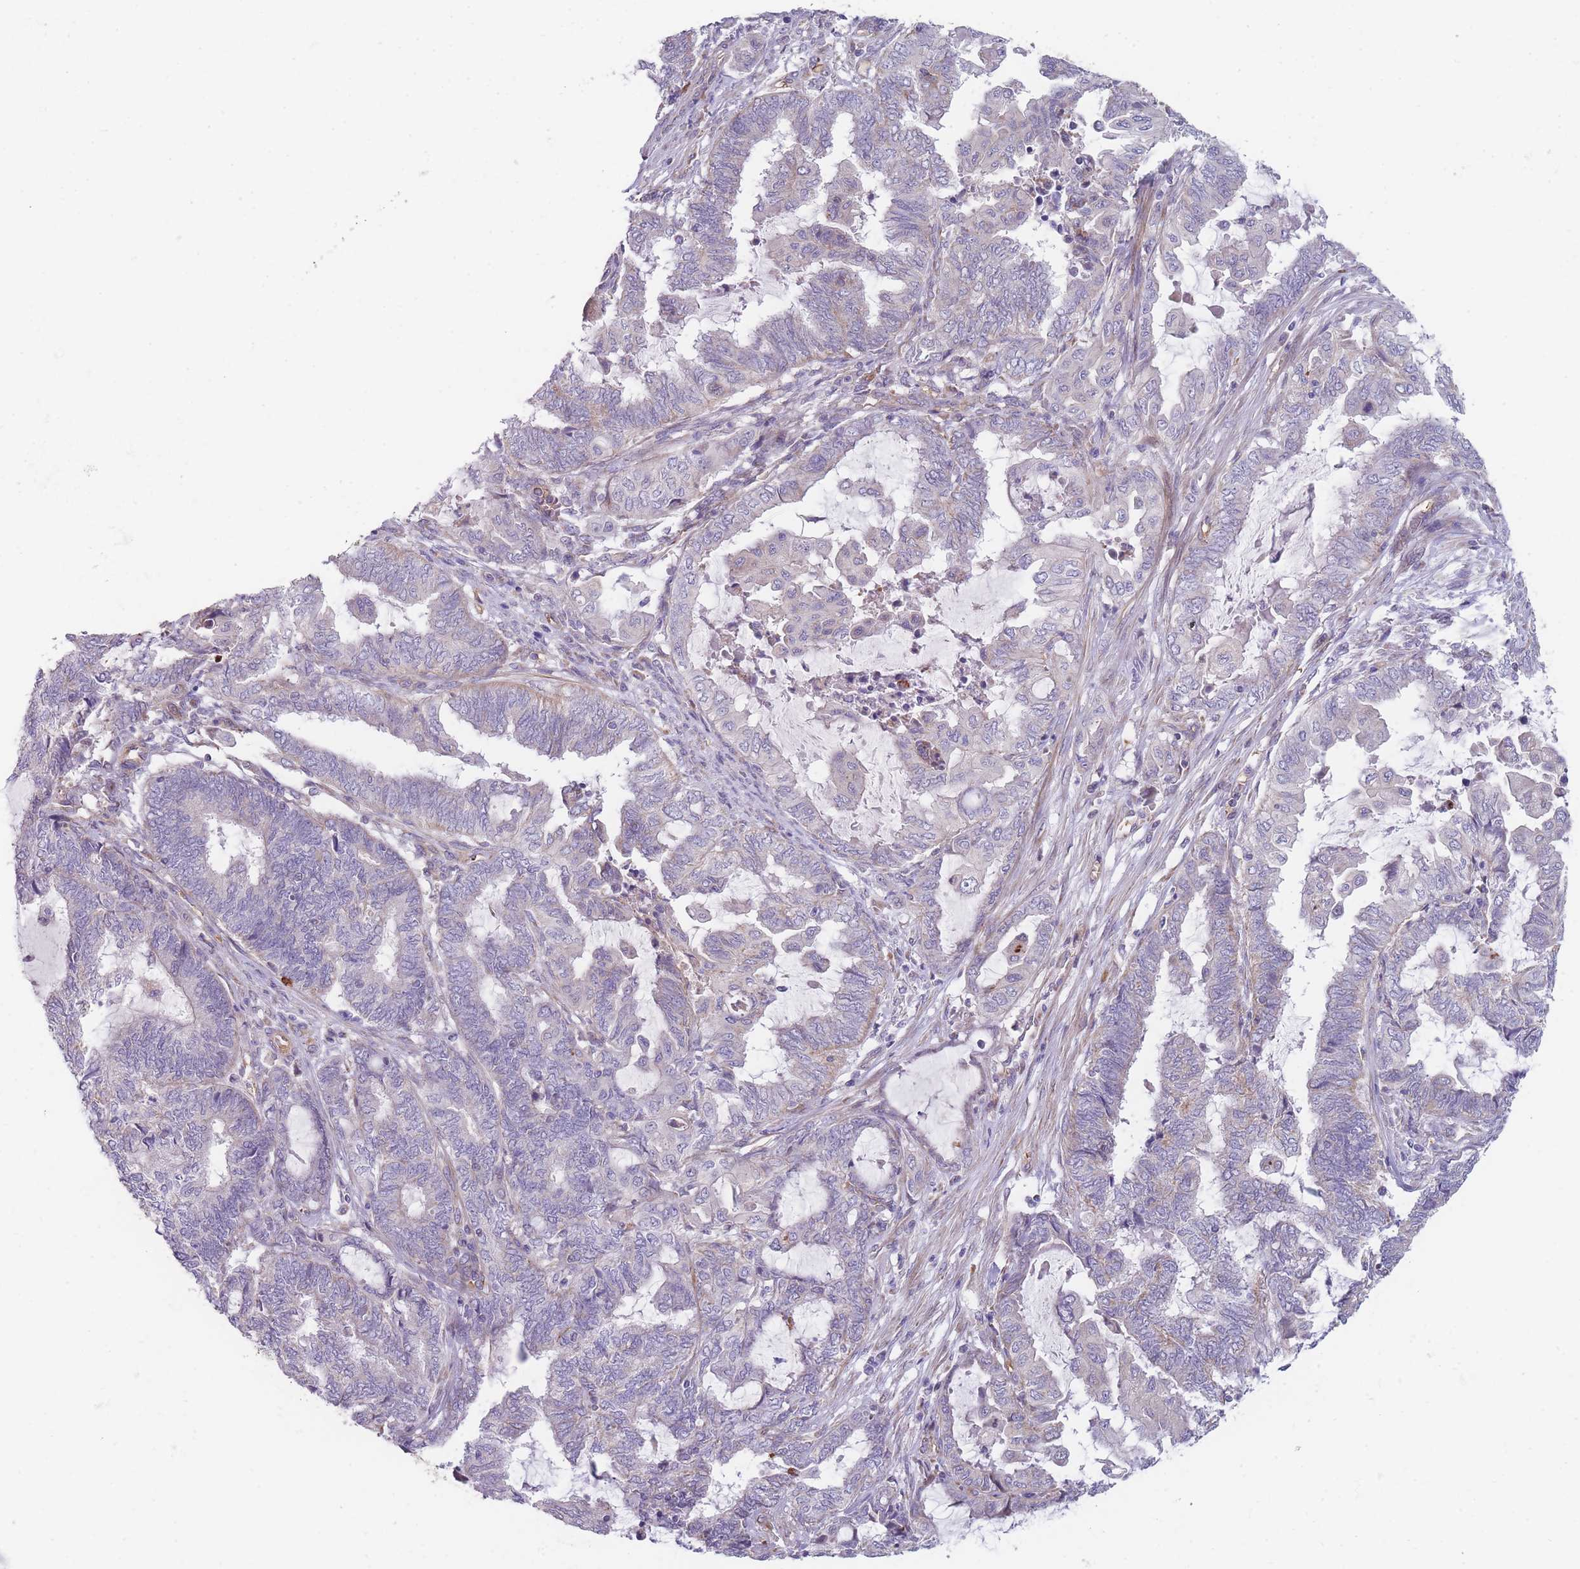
{"staining": {"intensity": "negative", "quantity": "none", "location": "none"}, "tissue": "endometrial cancer", "cell_type": "Tumor cells", "image_type": "cancer", "snomed": [{"axis": "morphology", "description": "Adenocarcinoma, NOS"}, {"axis": "topography", "description": "Uterus"}, {"axis": "topography", "description": "Endometrium"}], "caption": "Tumor cells are negative for brown protein staining in endometrial adenocarcinoma.", "gene": "SMPD4", "patient": {"sex": "female", "age": 70}}